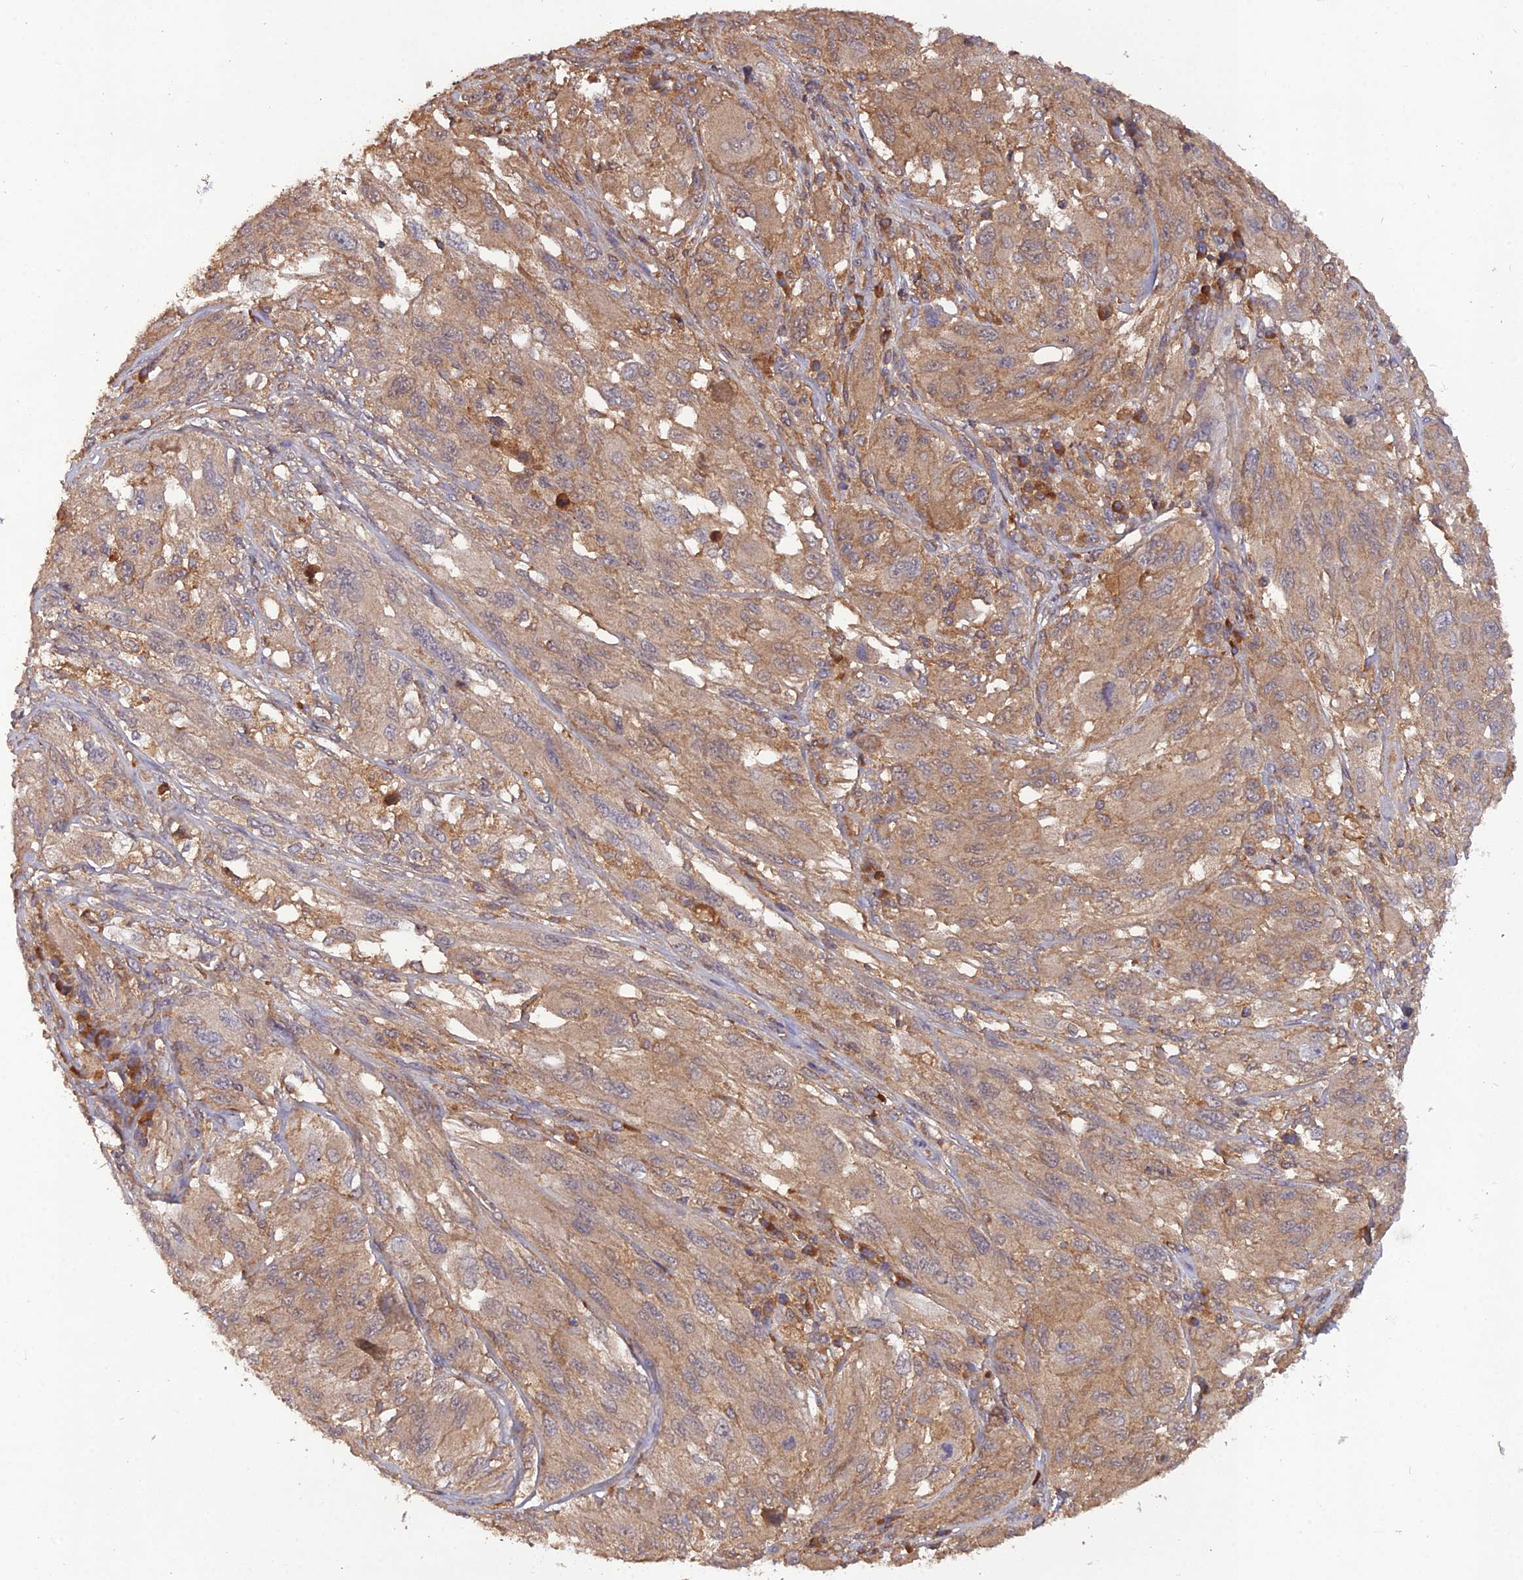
{"staining": {"intensity": "moderate", "quantity": ">75%", "location": "cytoplasmic/membranous"}, "tissue": "melanoma", "cell_type": "Tumor cells", "image_type": "cancer", "snomed": [{"axis": "morphology", "description": "Malignant melanoma, NOS"}, {"axis": "topography", "description": "Skin"}], "caption": "Moderate cytoplasmic/membranous protein positivity is present in about >75% of tumor cells in melanoma. The staining was performed using DAB (3,3'-diaminobenzidine), with brown indicating positive protein expression. Nuclei are stained blue with hematoxylin.", "gene": "TMEM258", "patient": {"sex": "female", "age": 91}}